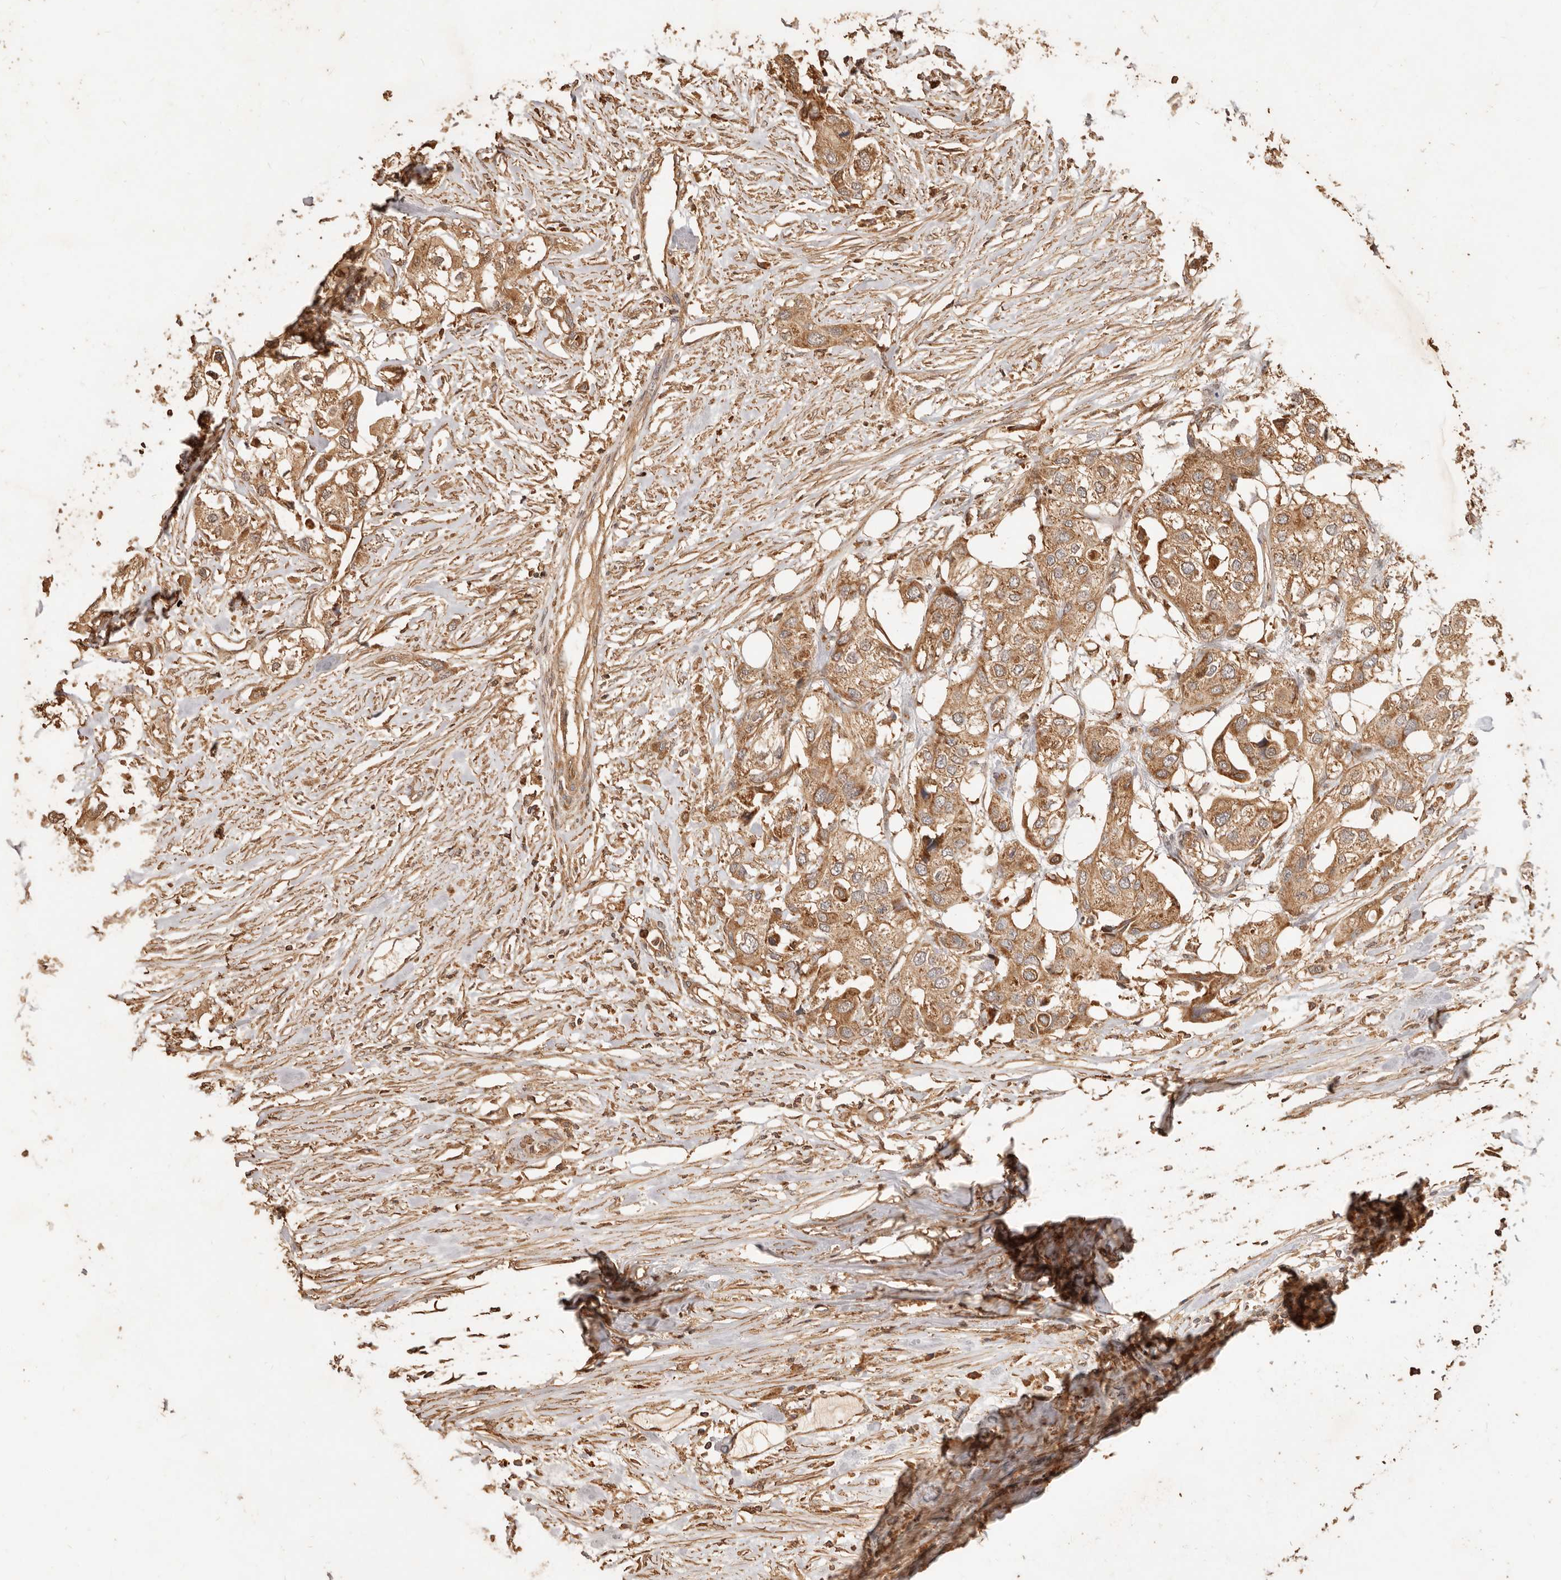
{"staining": {"intensity": "moderate", "quantity": ">75%", "location": "cytoplasmic/membranous"}, "tissue": "urothelial cancer", "cell_type": "Tumor cells", "image_type": "cancer", "snomed": [{"axis": "morphology", "description": "Urothelial carcinoma, High grade"}, {"axis": "topography", "description": "Urinary bladder"}], "caption": "Urothelial carcinoma (high-grade) stained for a protein reveals moderate cytoplasmic/membranous positivity in tumor cells.", "gene": "FAM180B", "patient": {"sex": "male", "age": 64}}